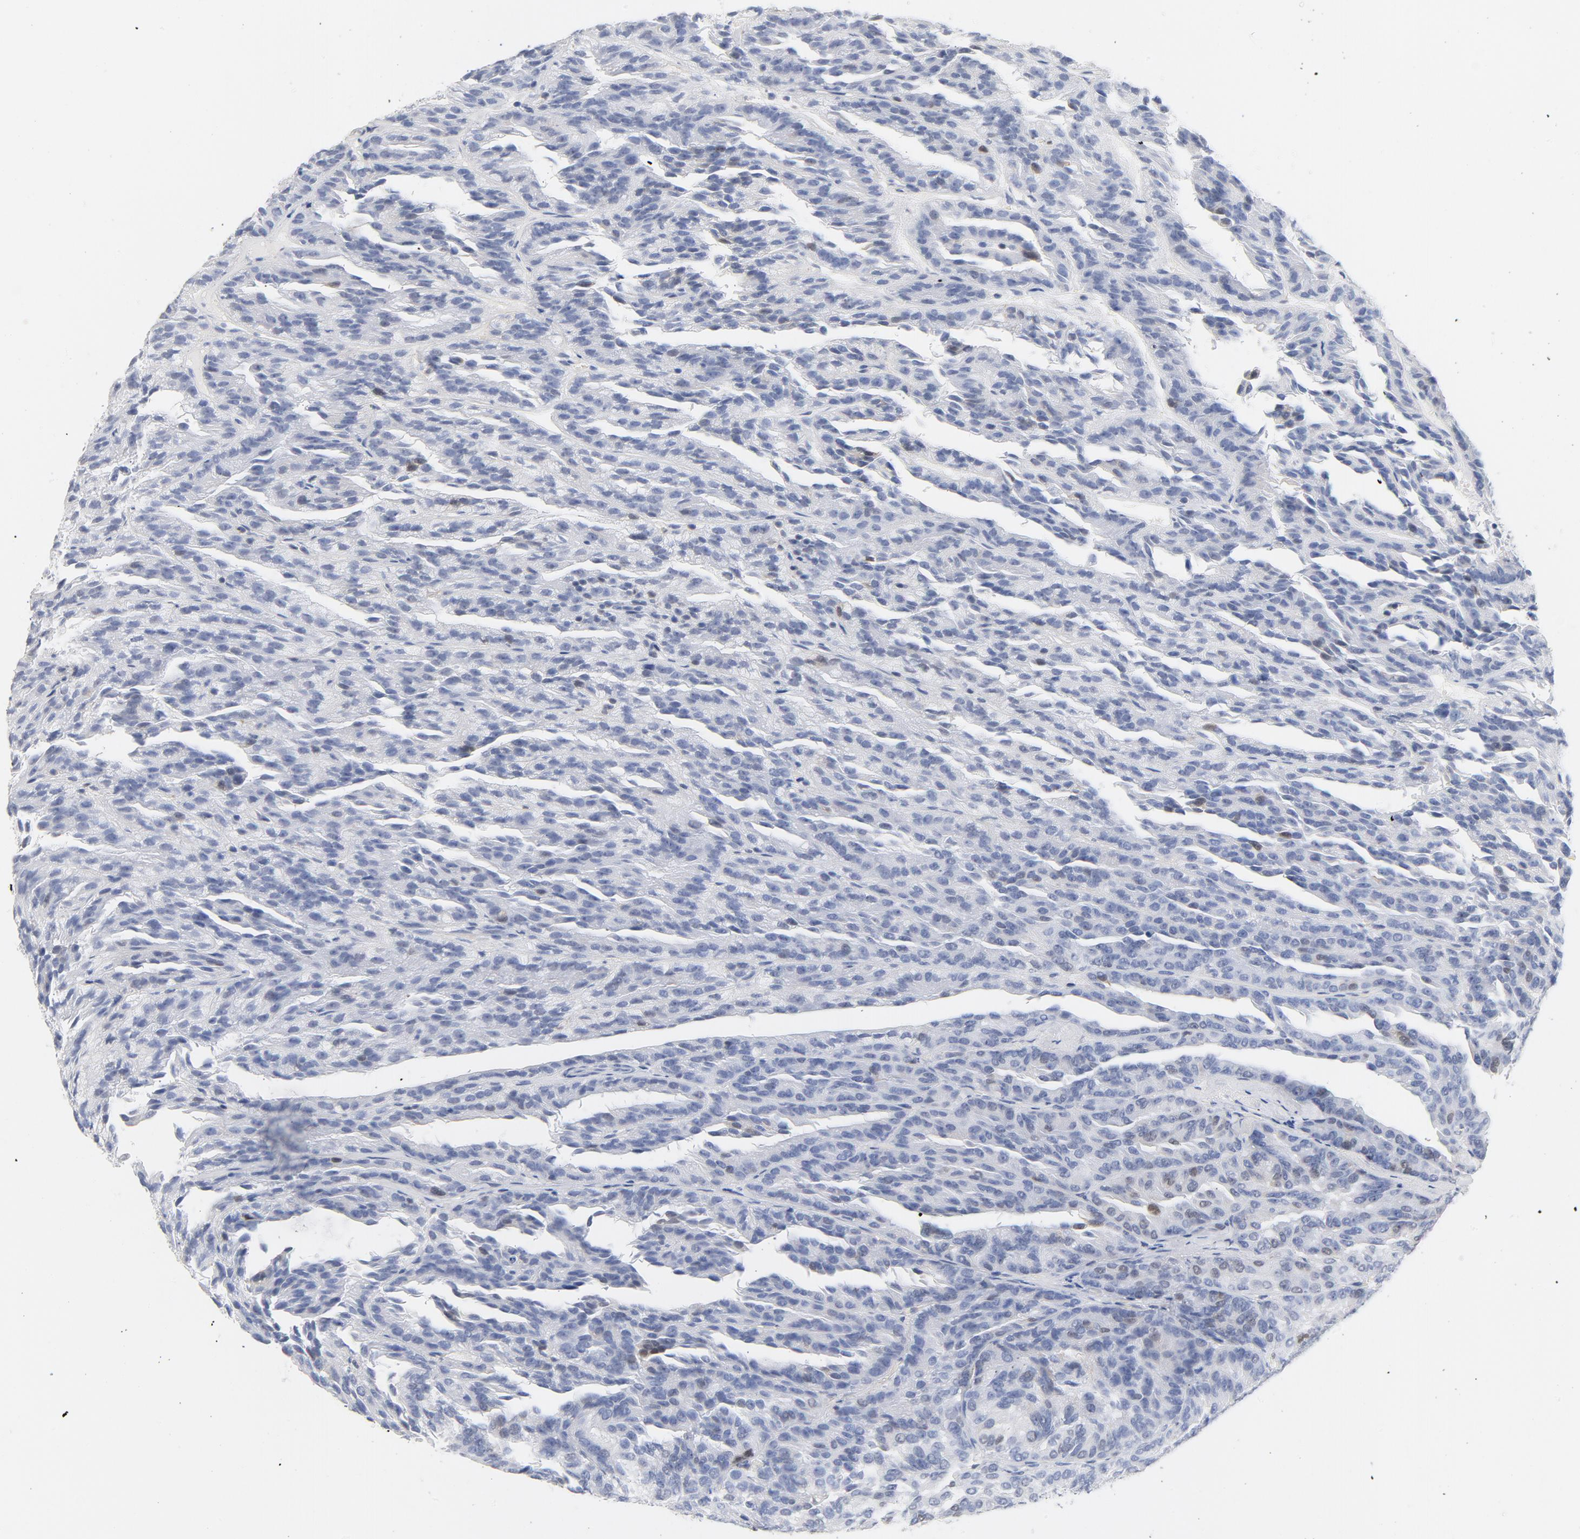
{"staining": {"intensity": "negative", "quantity": "none", "location": "none"}, "tissue": "renal cancer", "cell_type": "Tumor cells", "image_type": "cancer", "snomed": [{"axis": "morphology", "description": "Adenocarcinoma, NOS"}, {"axis": "topography", "description": "Kidney"}], "caption": "Immunohistochemical staining of renal adenocarcinoma exhibits no significant expression in tumor cells.", "gene": "CDKN1B", "patient": {"sex": "male", "age": 46}}